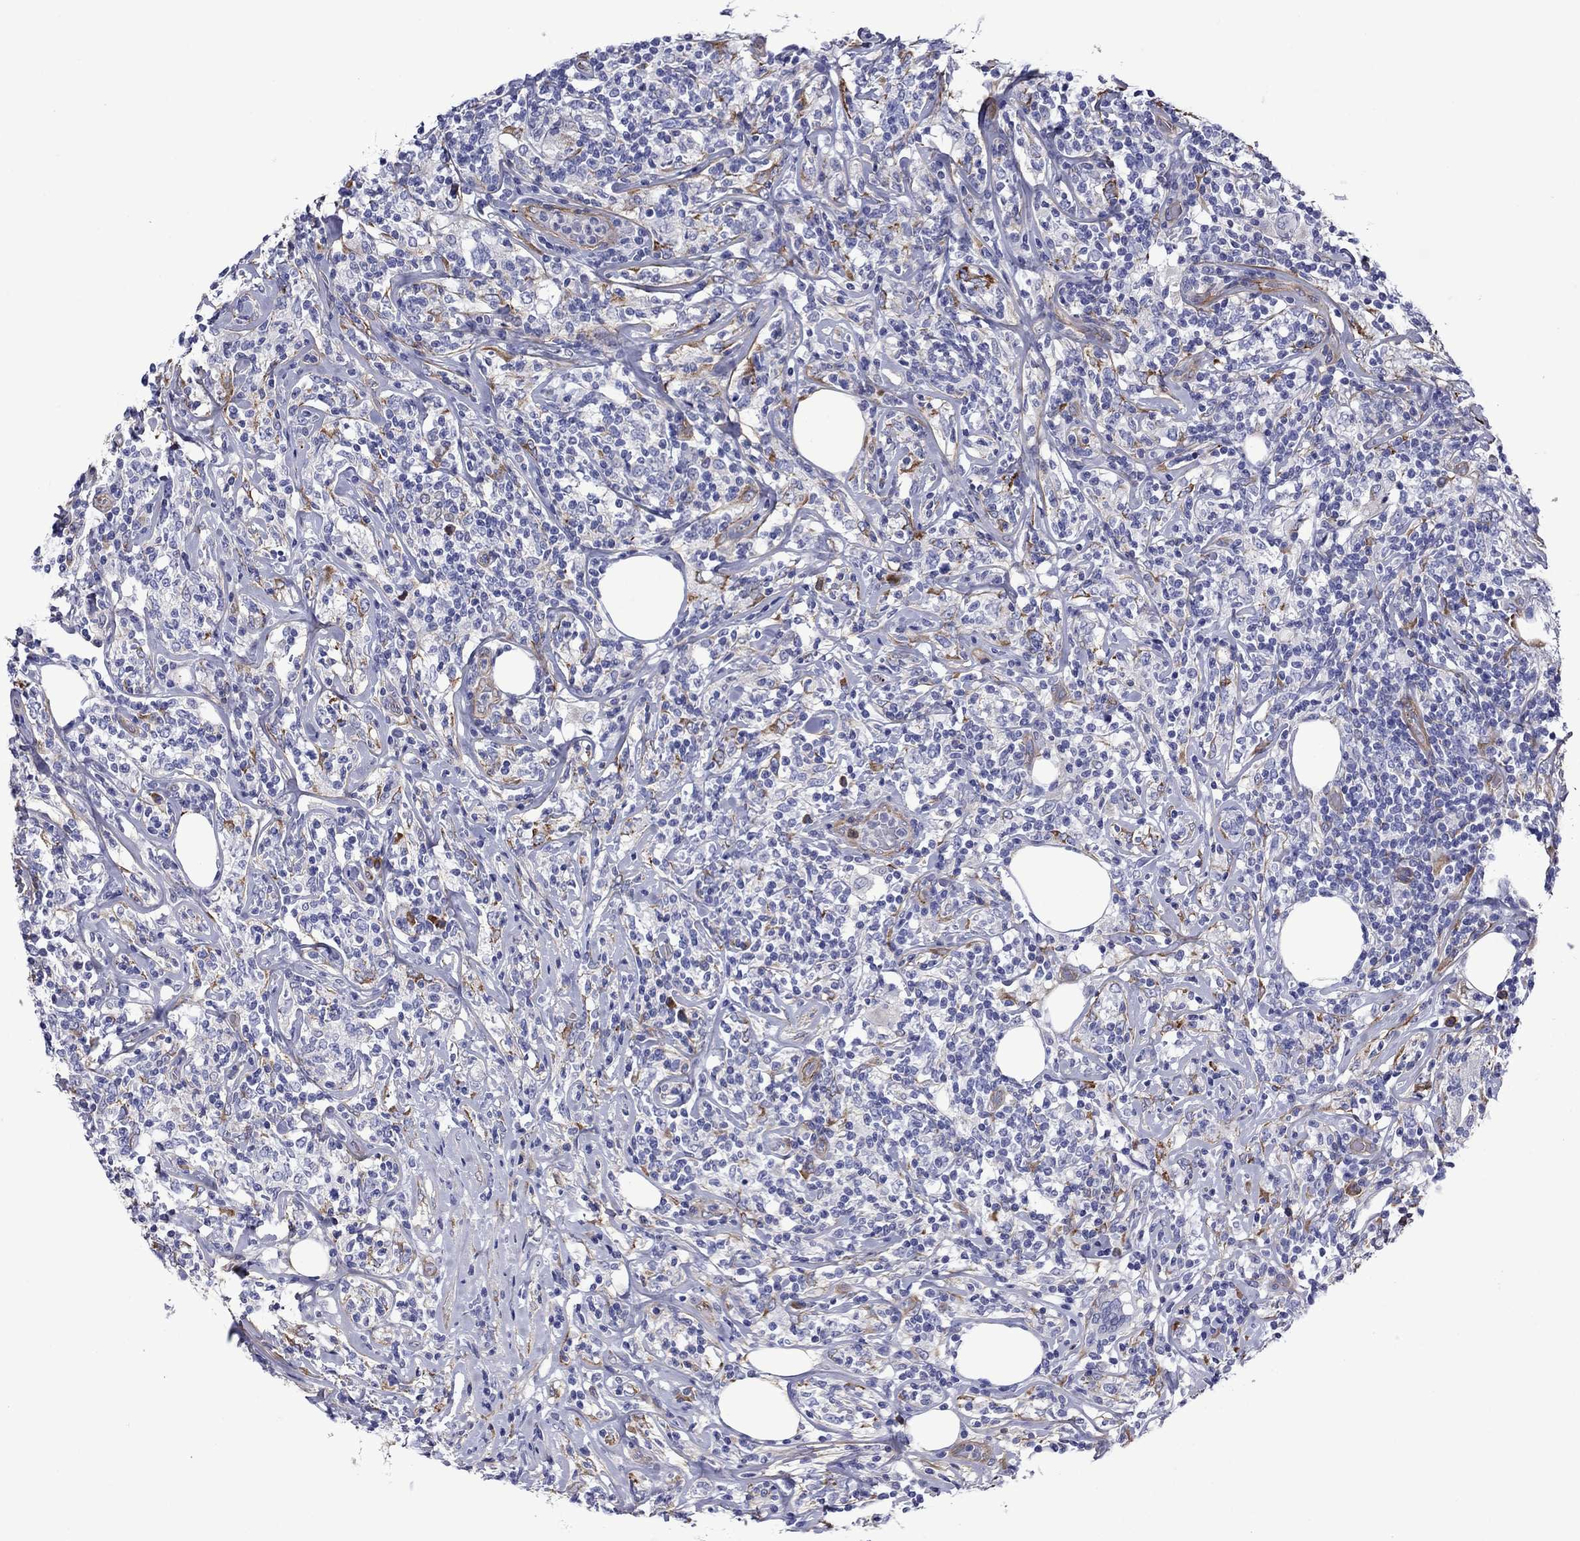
{"staining": {"intensity": "negative", "quantity": "none", "location": "none"}, "tissue": "lymphoma", "cell_type": "Tumor cells", "image_type": "cancer", "snomed": [{"axis": "morphology", "description": "Malignant lymphoma, non-Hodgkin's type, High grade"}, {"axis": "topography", "description": "Lymph node"}], "caption": "High-grade malignant lymphoma, non-Hodgkin's type was stained to show a protein in brown. There is no significant positivity in tumor cells. The staining was performed using DAB to visualize the protein expression in brown, while the nuclei were stained in blue with hematoxylin (Magnification: 20x).", "gene": "HSPG2", "patient": {"sex": "female", "age": 84}}